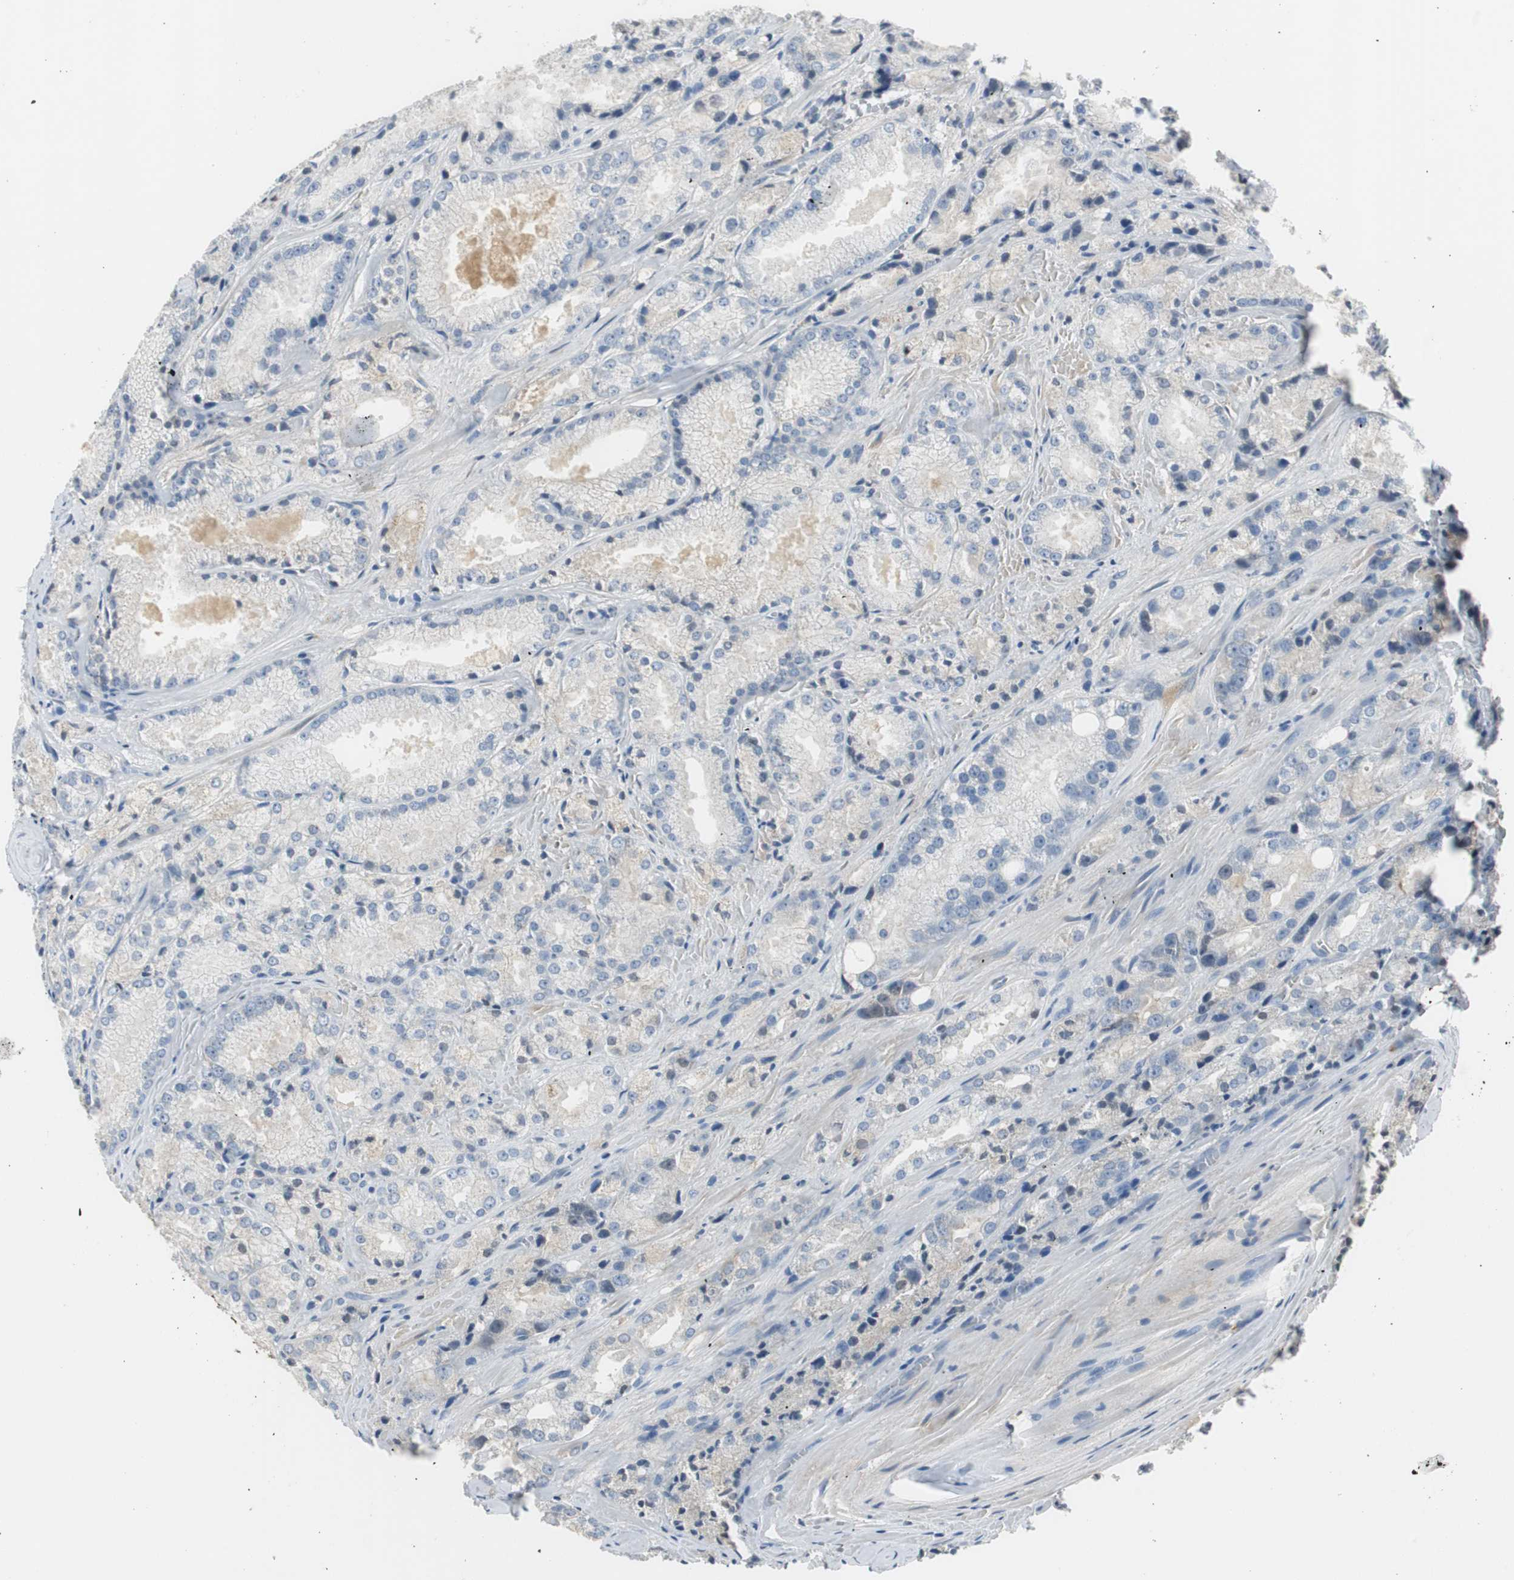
{"staining": {"intensity": "negative", "quantity": "none", "location": "none"}, "tissue": "prostate cancer", "cell_type": "Tumor cells", "image_type": "cancer", "snomed": [{"axis": "morphology", "description": "Adenocarcinoma, Low grade"}, {"axis": "topography", "description": "Prostate"}], "caption": "Immunohistochemical staining of human prostate cancer (low-grade adenocarcinoma) demonstrates no significant positivity in tumor cells.", "gene": "SERPINF1", "patient": {"sex": "male", "age": 64}}